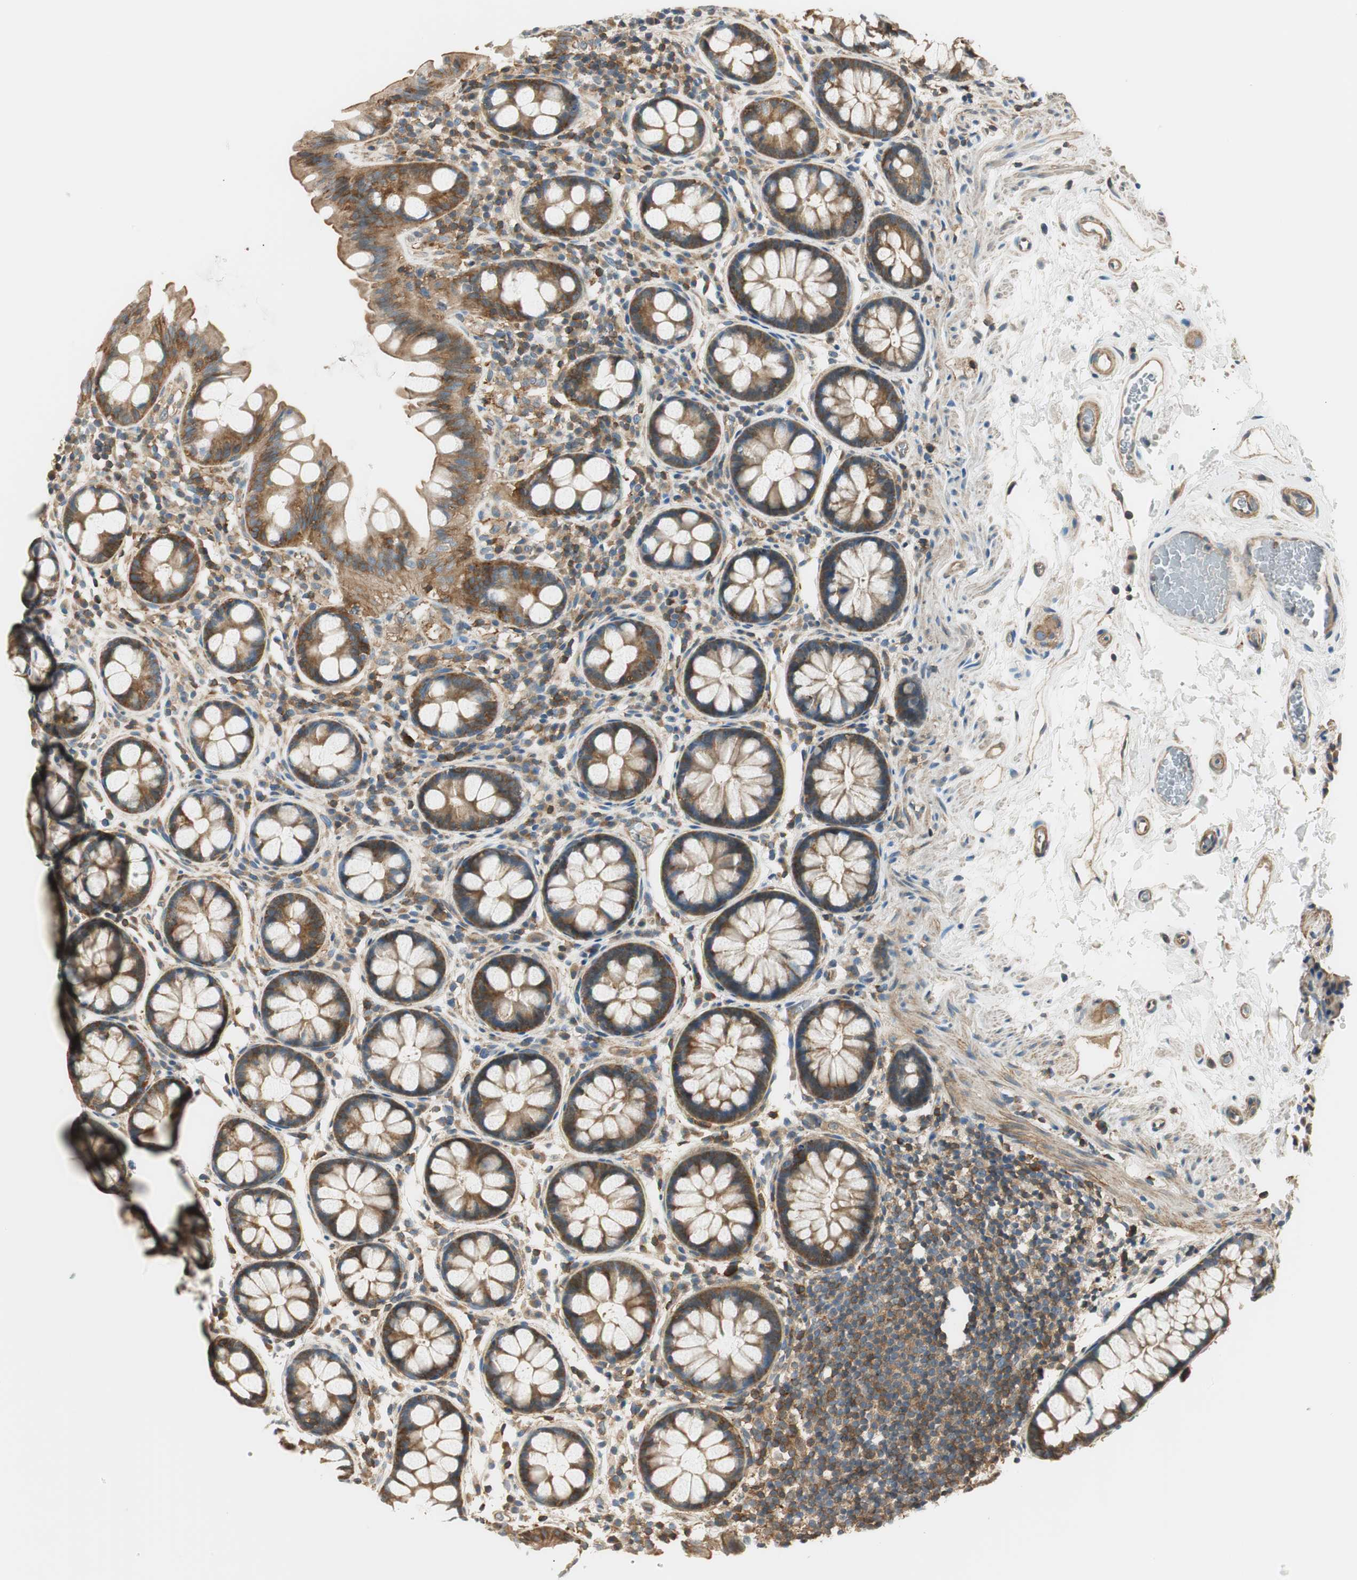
{"staining": {"intensity": "moderate", "quantity": ">75%", "location": "cytoplasmic/membranous"}, "tissue": "colon", "cell_type": "Endothelial cells", "image_type": "normal", "snomed": [{"axis": "morphology", "description": "Normal tissue, NOS"}, {"axis": "topography", "description": "Colon"}], "caption": "A medium amount of moderate cytoplasmic/membranous positivity is present in approximately >75% of endothelial cells in unremarkable colon.", "gene": "PI4K2B", "patient": {"sex": "female", "age": 80}}